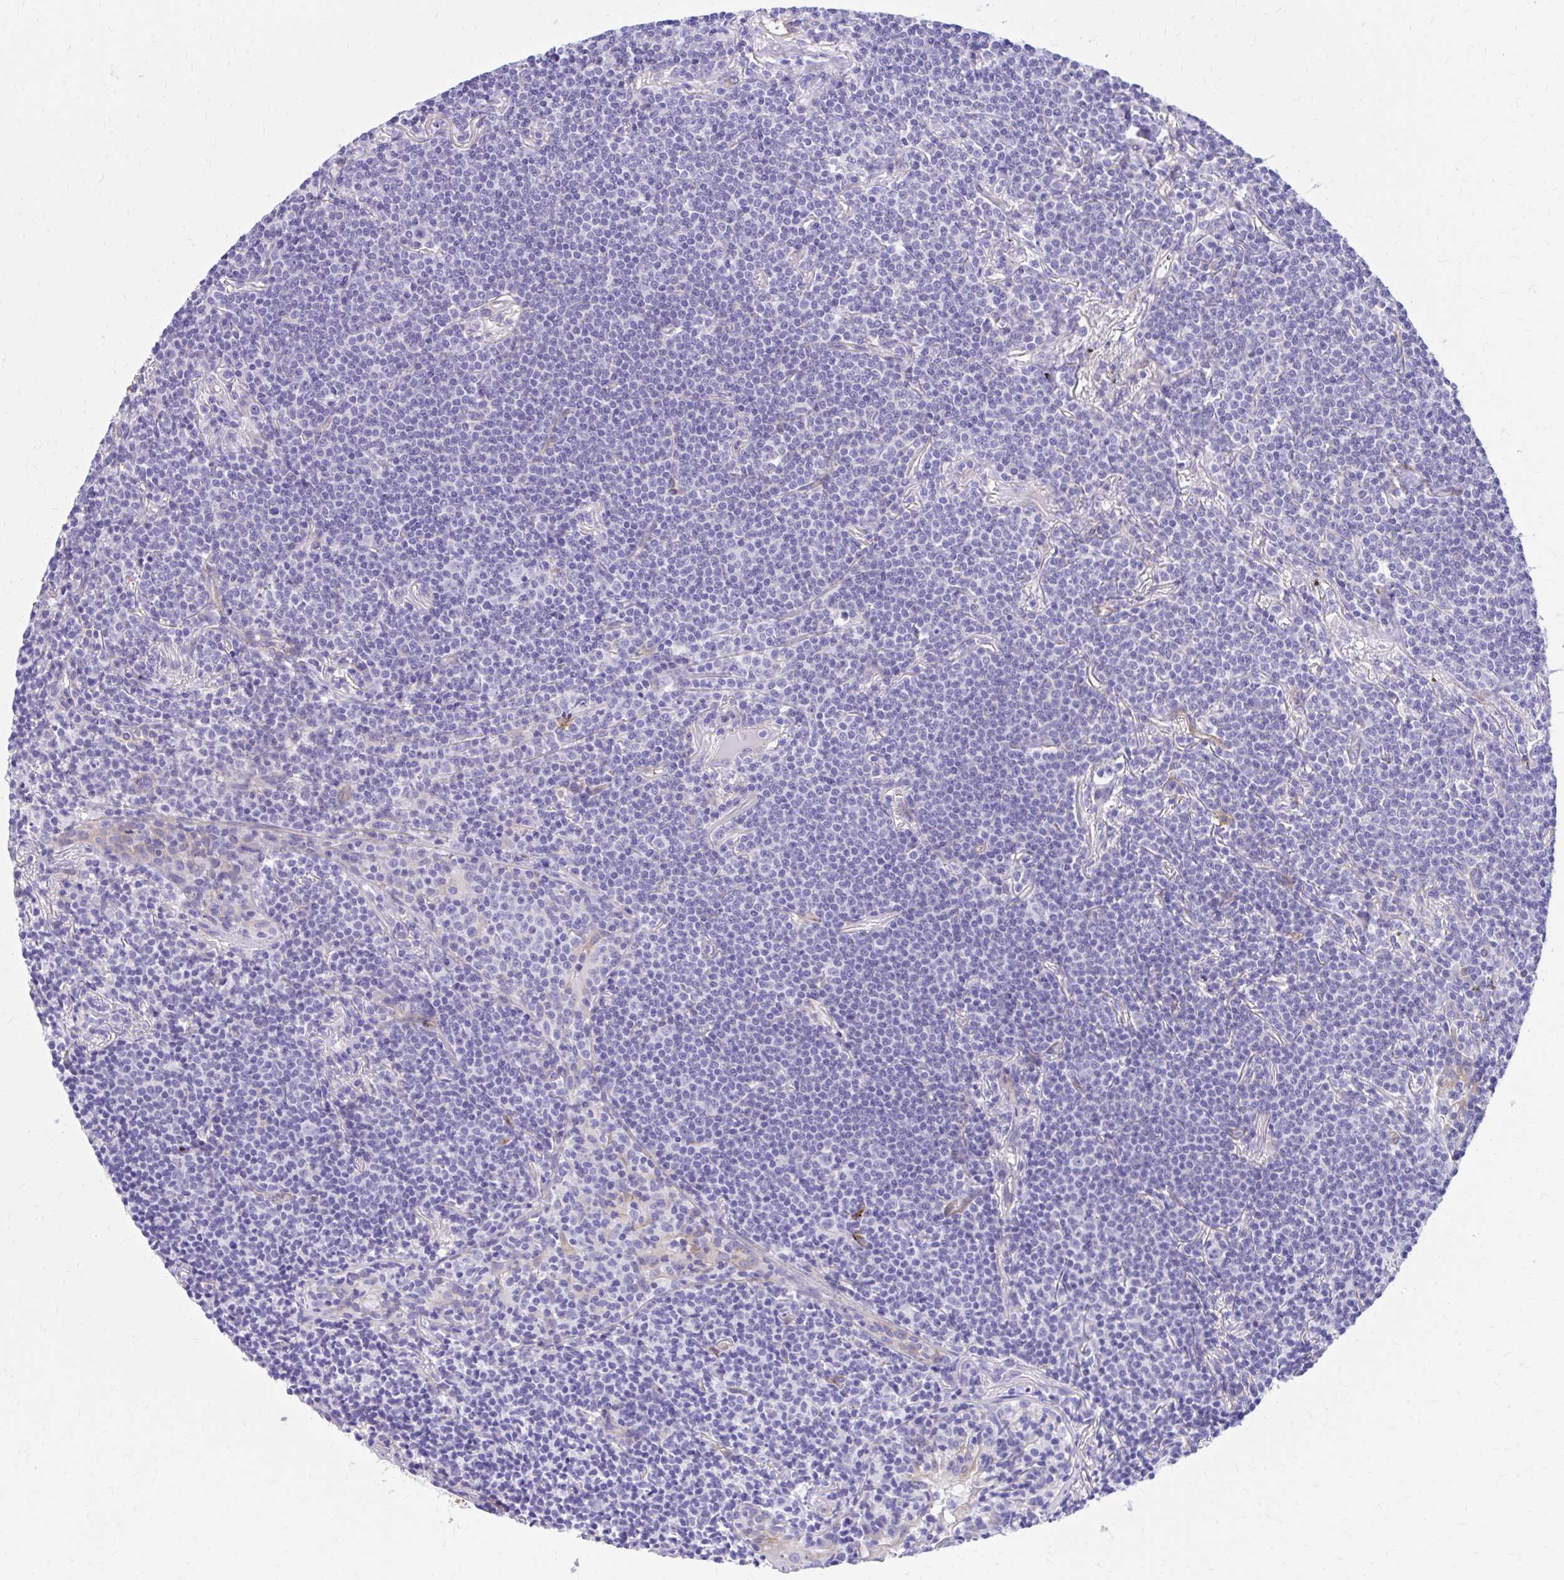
{"staining": {"intensity": "negative", "quantity": "none", "location": "none"}, "tissue": "lymphoma", "cell_type": "Tumor cells", "image_type": "cancer", "snomed": [{"axis": "morphology", "description": "Malignant lymphoma, non-Hodgkin's type, Low grade"}, {"axis": "topography", "description": "Lung"}], "caption": "Human lymphoma stained for a protein using immunohistochemistry demonstrates no positivity in tumor cells.", "gene": "EPB41L1", "patient": {"sex": "female", "age": 71}}